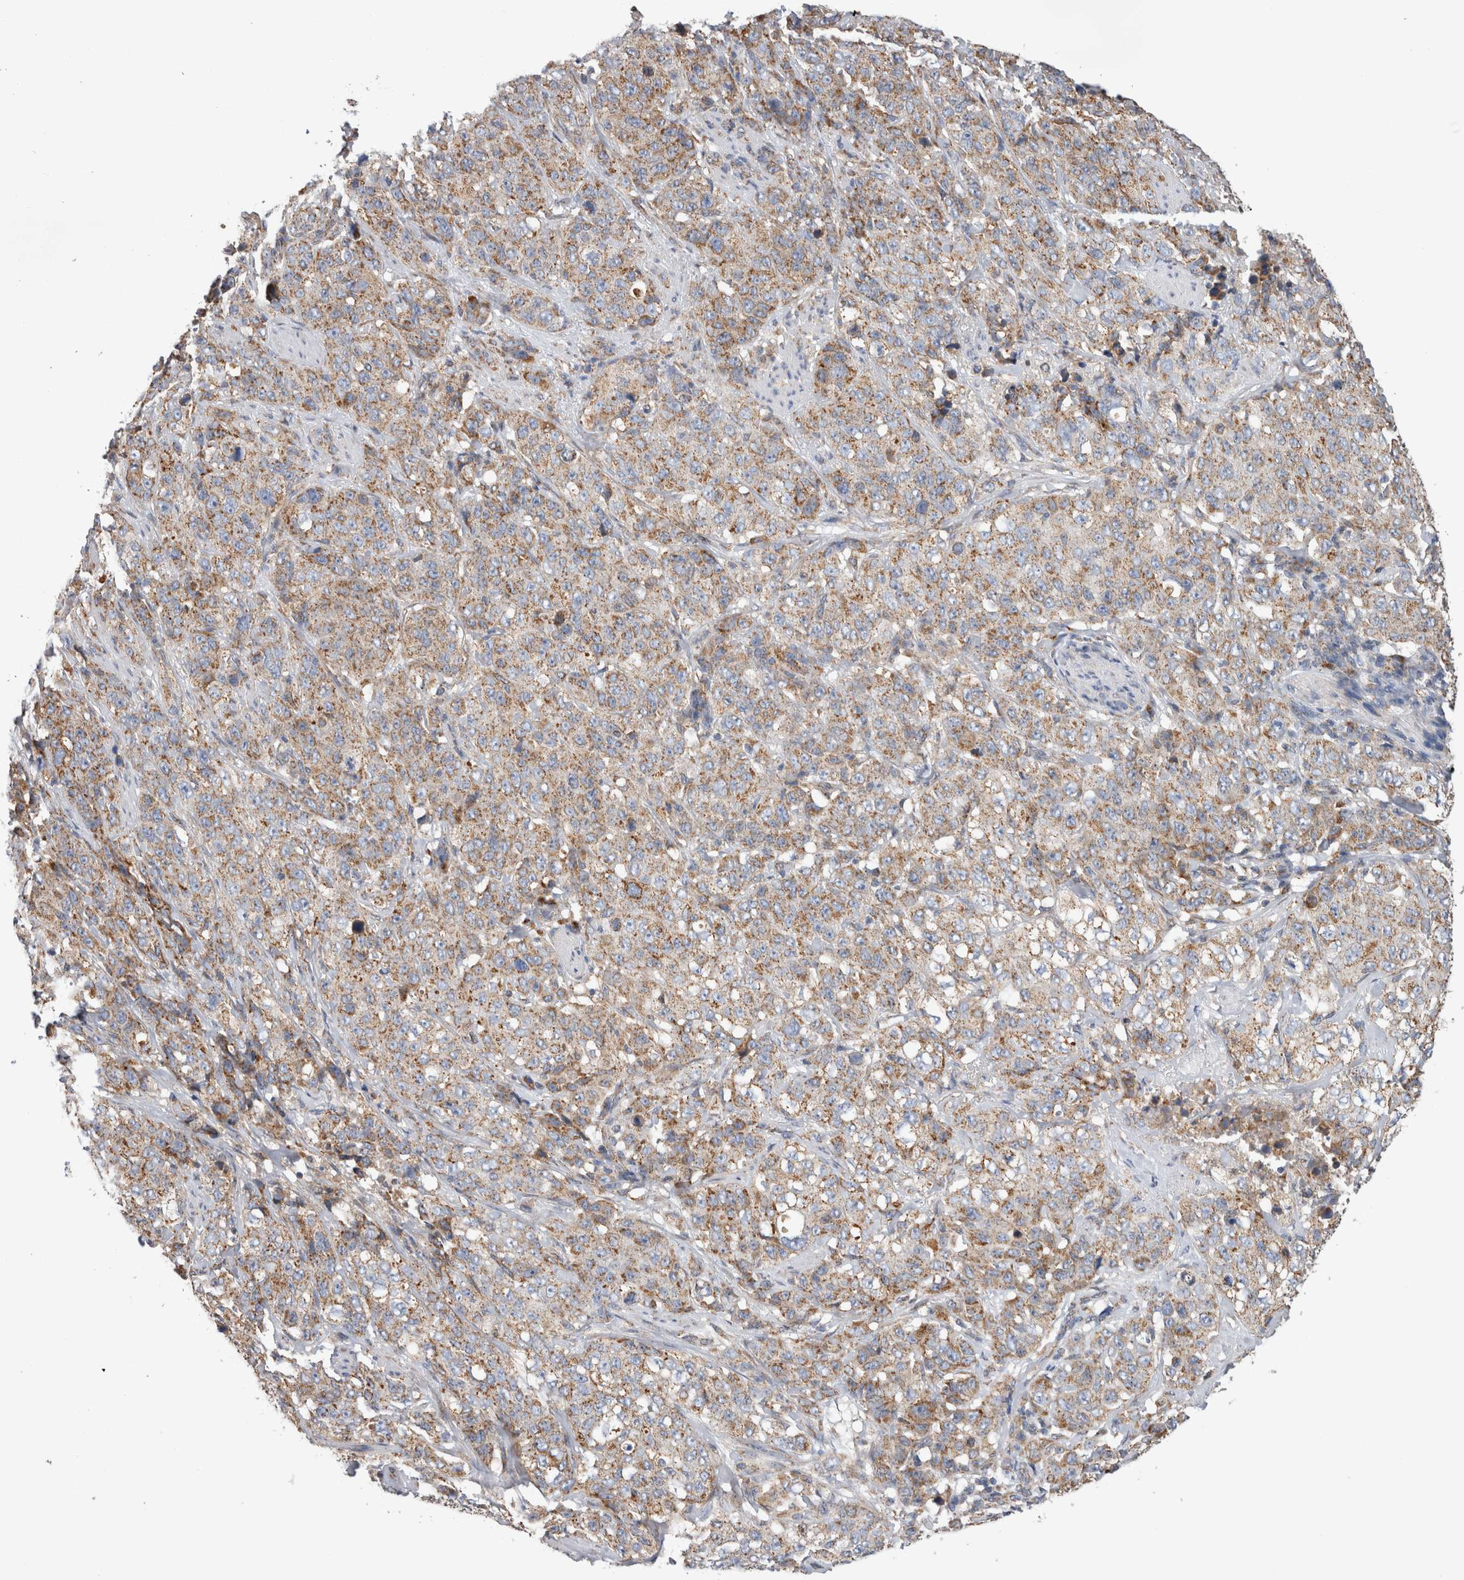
{"staining": {"intensity": "weak", "quantity": ">75%", "location": "cytoplasmic/membranous"}, "tissue": "stomach cancer", "cell_type": "Tumor cells", "image_type": "cancer", "snomed": [{"axis": "morphology", "description": "Adenocarcinoma, NOS"}, {"axis": "topography", "description": "Stomach"}], "caption": "High-magnification brightfield microscopy of stomach cancer (adenocarcinoma) stained with DAB (brown) and counterstained with hematoxylin (blue). tumor cells exhibit weak cytoplasmic/membranous positivity is appreciated in approximately>75% of cells.", "gene": "IARS2", "patient": {"sex": "male", "age": 48}}